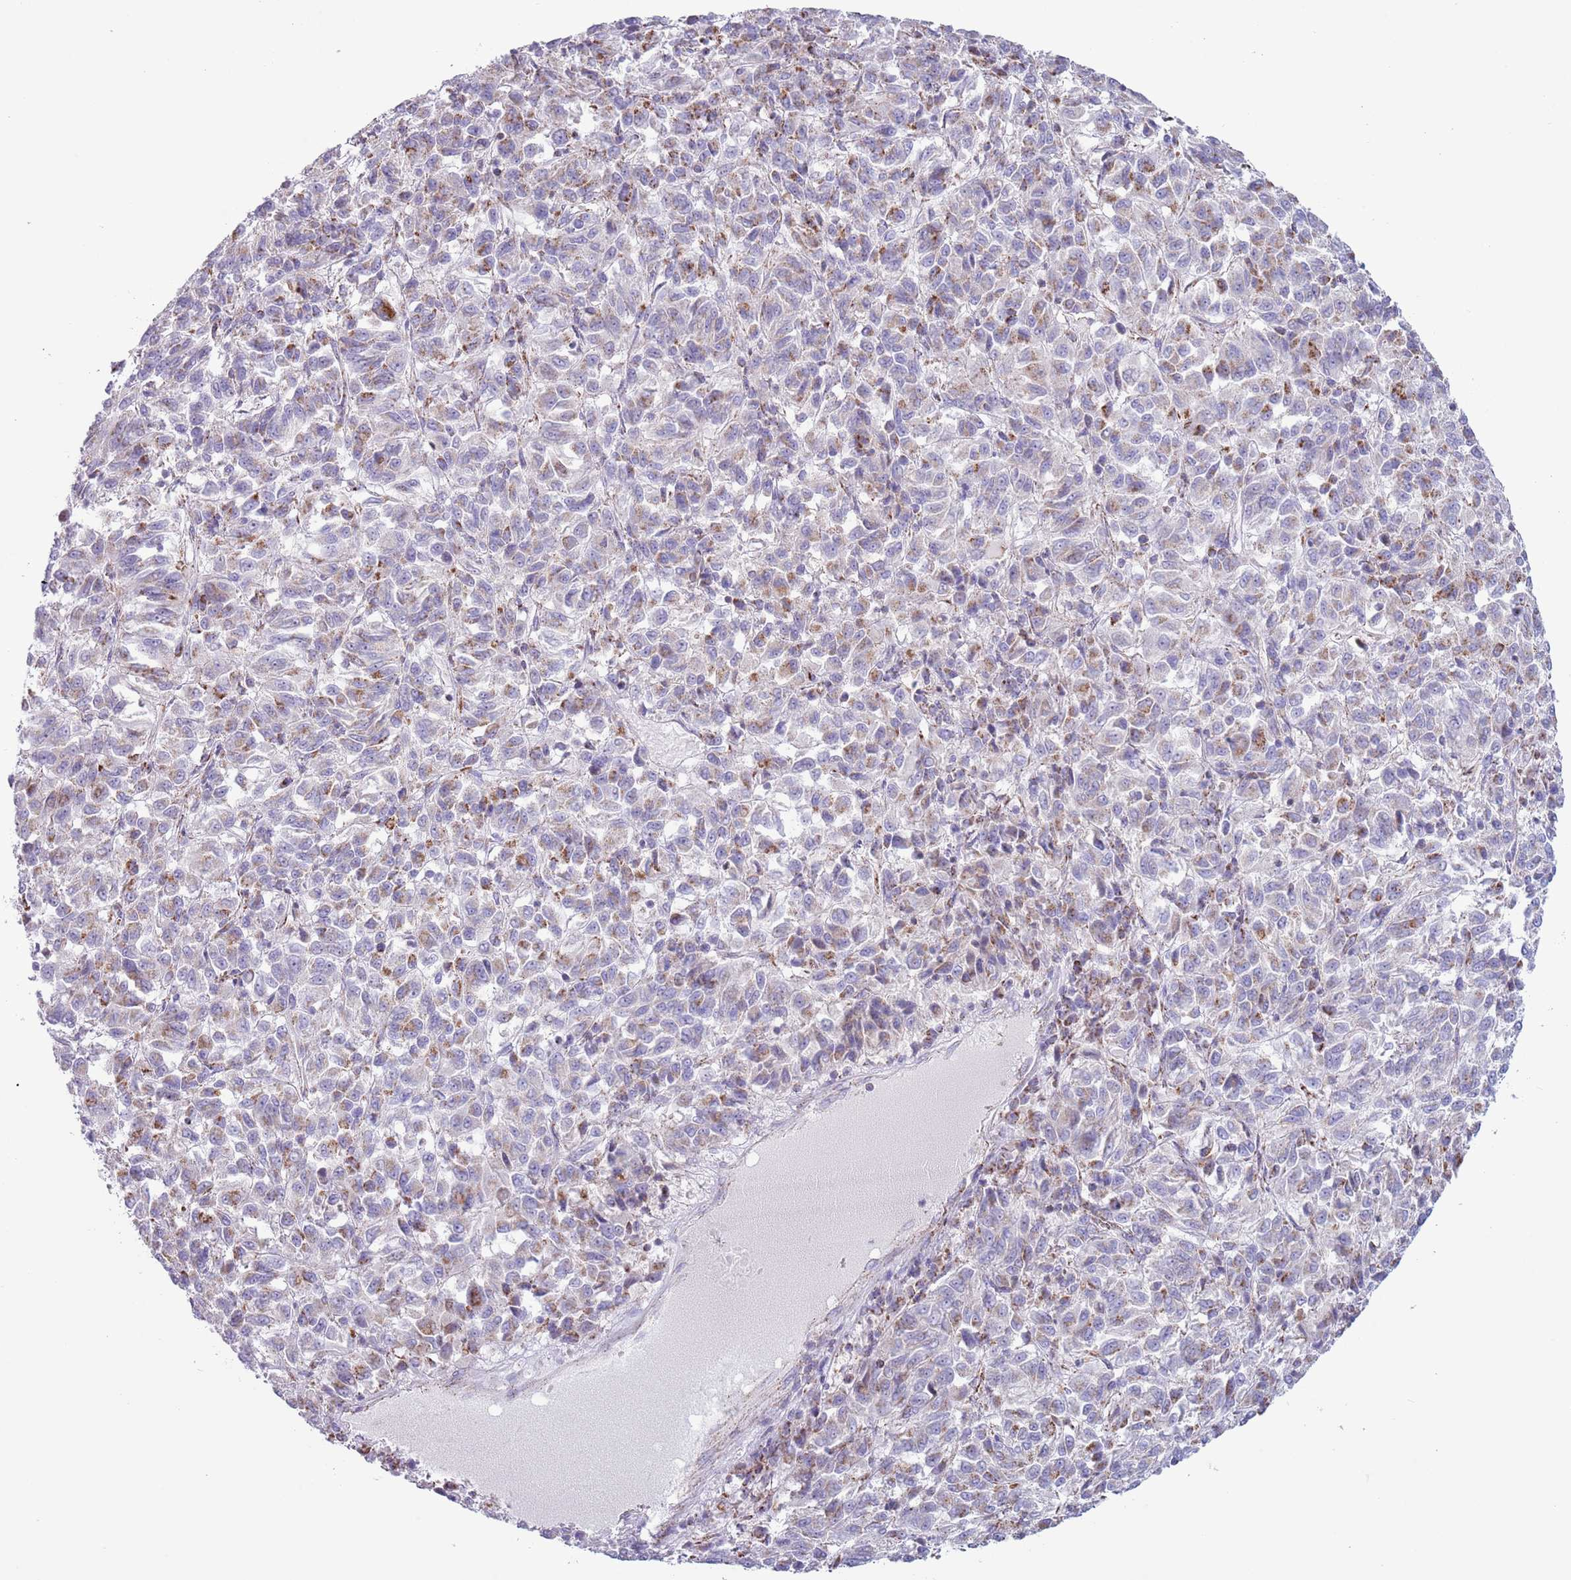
{"staining": {"intensity": "moderate", "quantity": "<25%", "location": "cytoplasmic/membranous"}, "tissue": "melanoma", "cell_type": "Tumor cells", "image_type": "cancer", "snomed": [{"axis": "morphology", "description": "Malignant melanoma, Metastatic site"}, {"axis": "topography", "description": "Lung"}], "caption": "A brown stain shows moderate cytoplasmic/membranous staining of a protein in malignant melanoma (metastatic site) tumor cells.", "gene": "ATP6V1B1", "patient": {"sex": "male", "age": 64}}